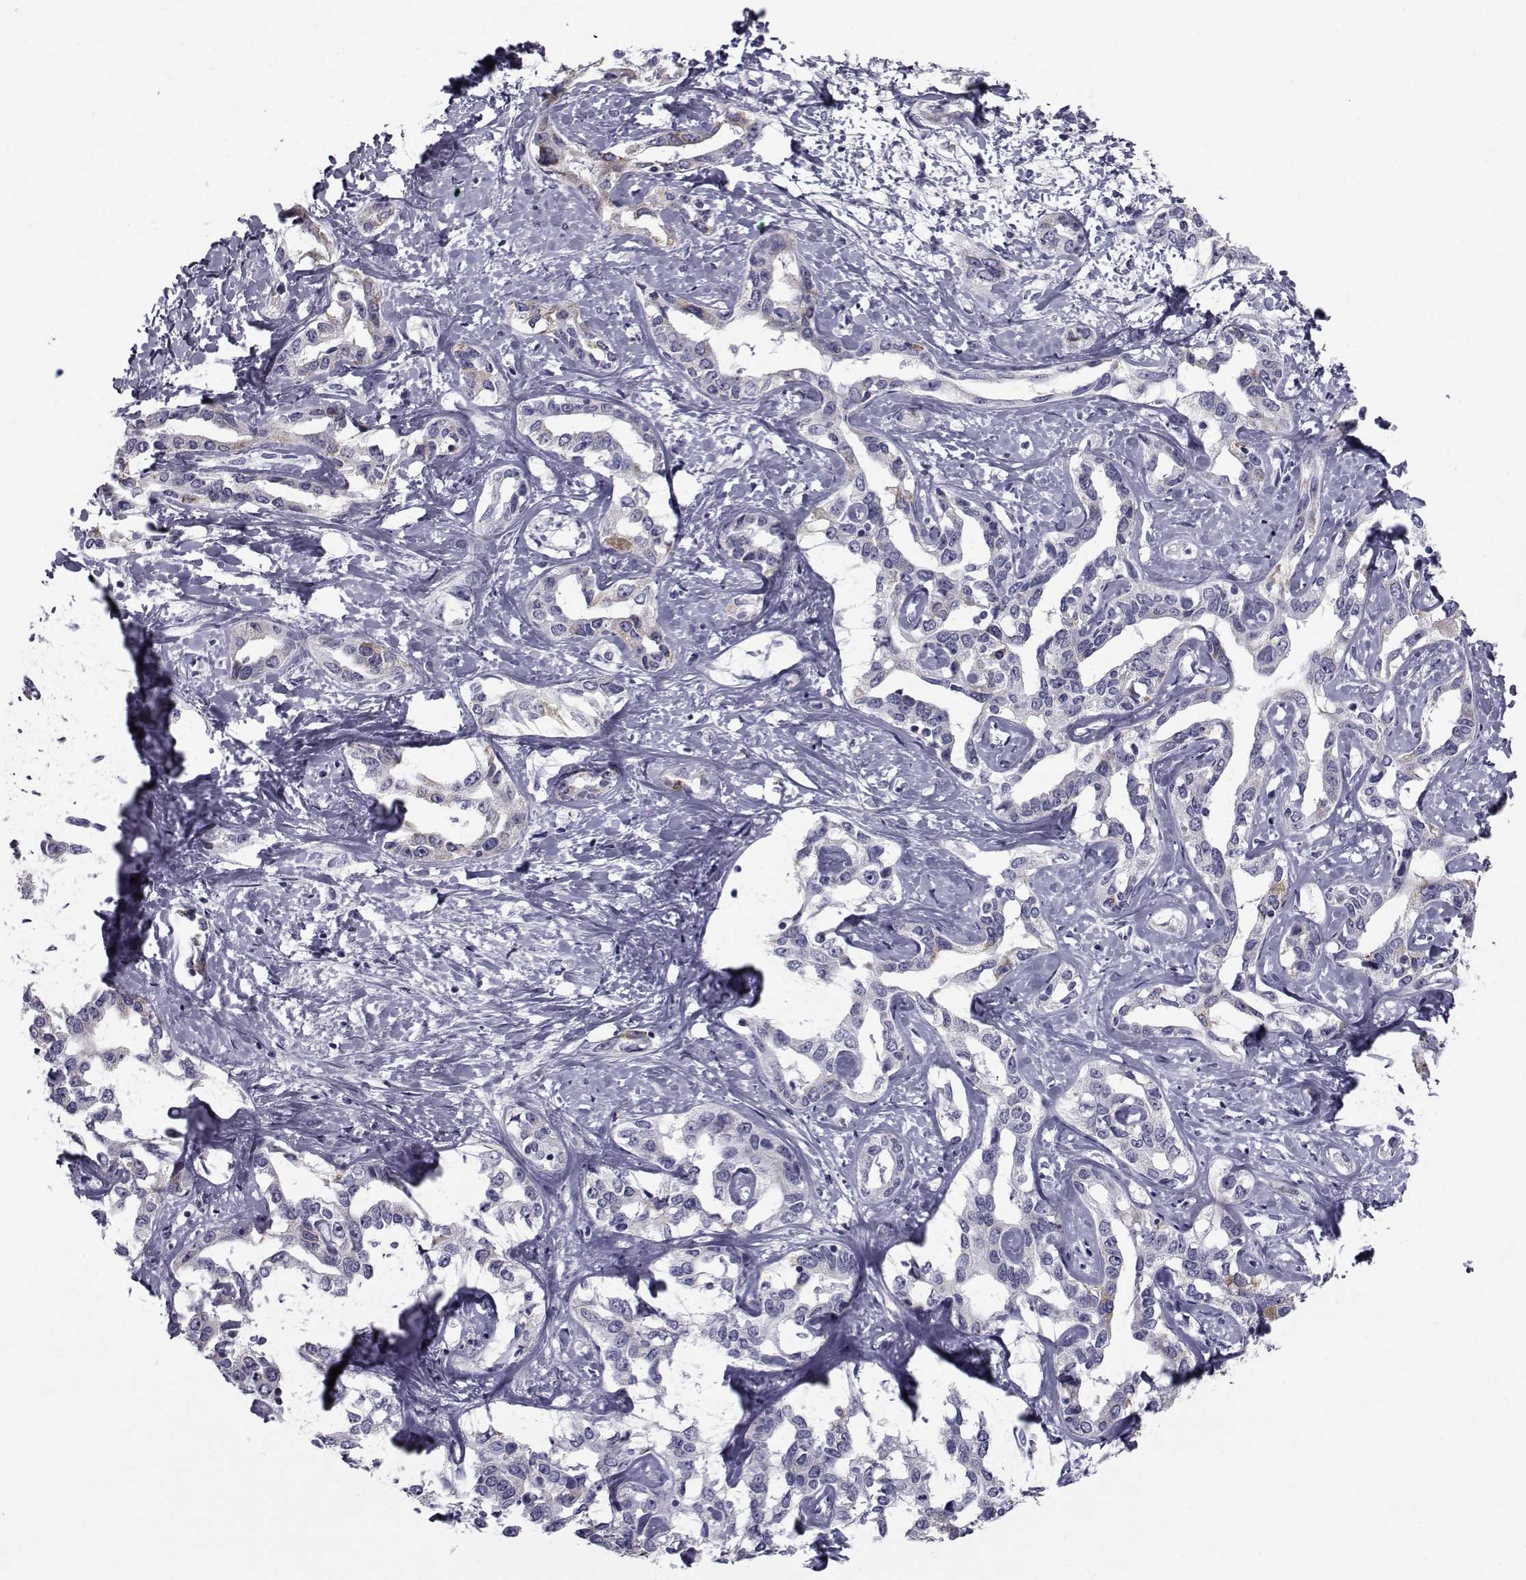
{"staining": {"intensity": "weak", "quantity": "<25%", "location": "cytoplasmic/membranous"}, "tissue": "liver cancer", "cell_type": "Tumor cells", "image_type": "cancer", "snomed": [{"axis": "morphology", "description": "Cholangiocarcinoma"}, {"axis": "topography", "description": "Liver"}], "caption": "Liver cancer (cholangiocarcinoma) stained for a protein using immunohistochemistry reveals no positivity tumor cells.", "gene": "FDXR", "patient": {"sex": "male", "age": 59}}